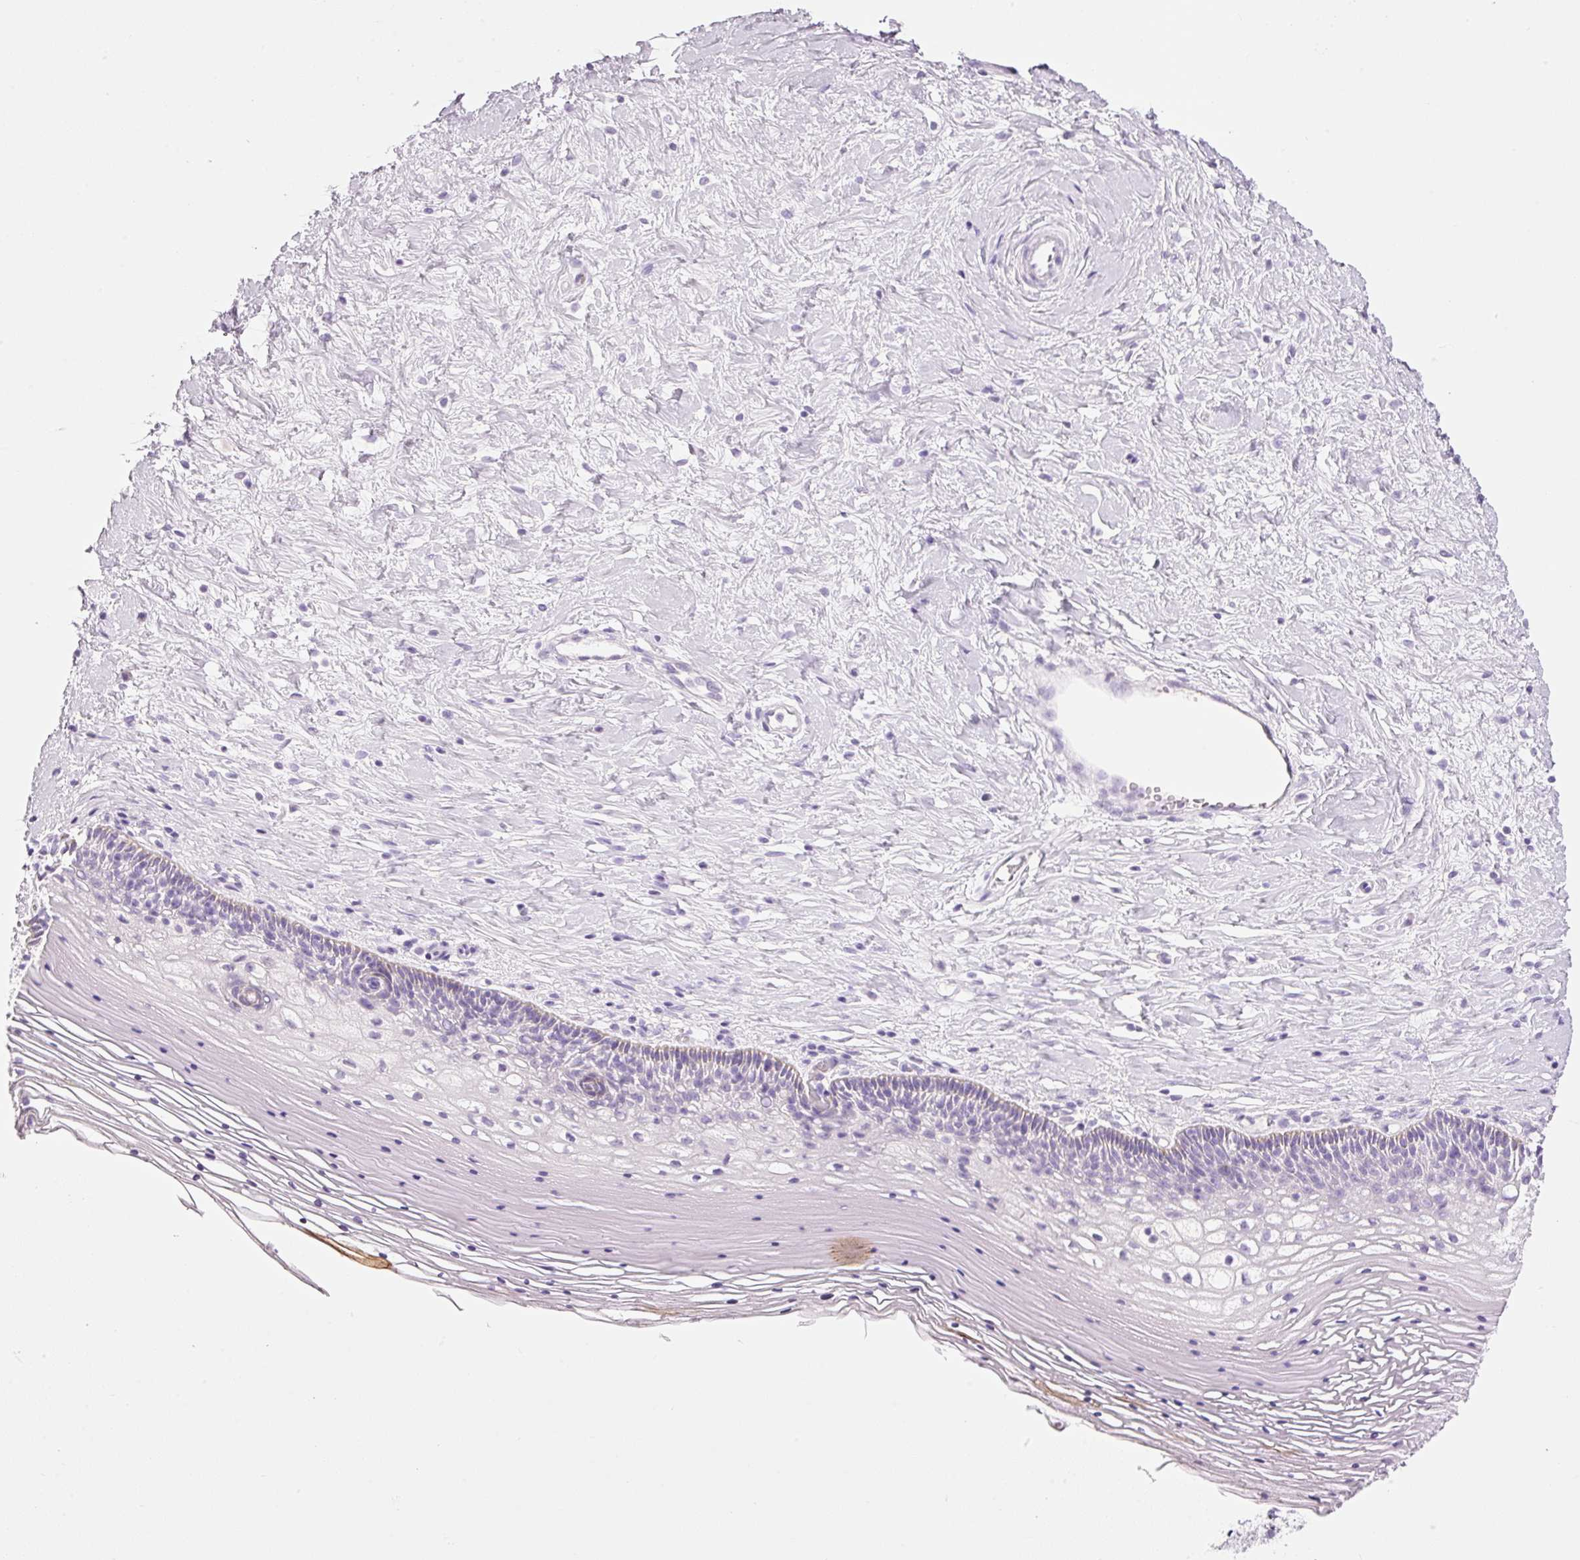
{"staining": {"intensity": "weak", "quantity": "<25%", "location": "cytoplasmic/membranous"}, "tissue": "cervix", "cell_type": "Glandular cells", "image_type": "normal", "snomed": [{"axis": "morphology", "description": "Normal tissue, NOS"}, {"axis": "topography", "description": "Cervix"}], "caption": "Cervix stained for a protein using immunohistochemistry exhibits no expression glandular cells.", "gene": "CARD16", "patient": {"sex": "female", "age": 36}}